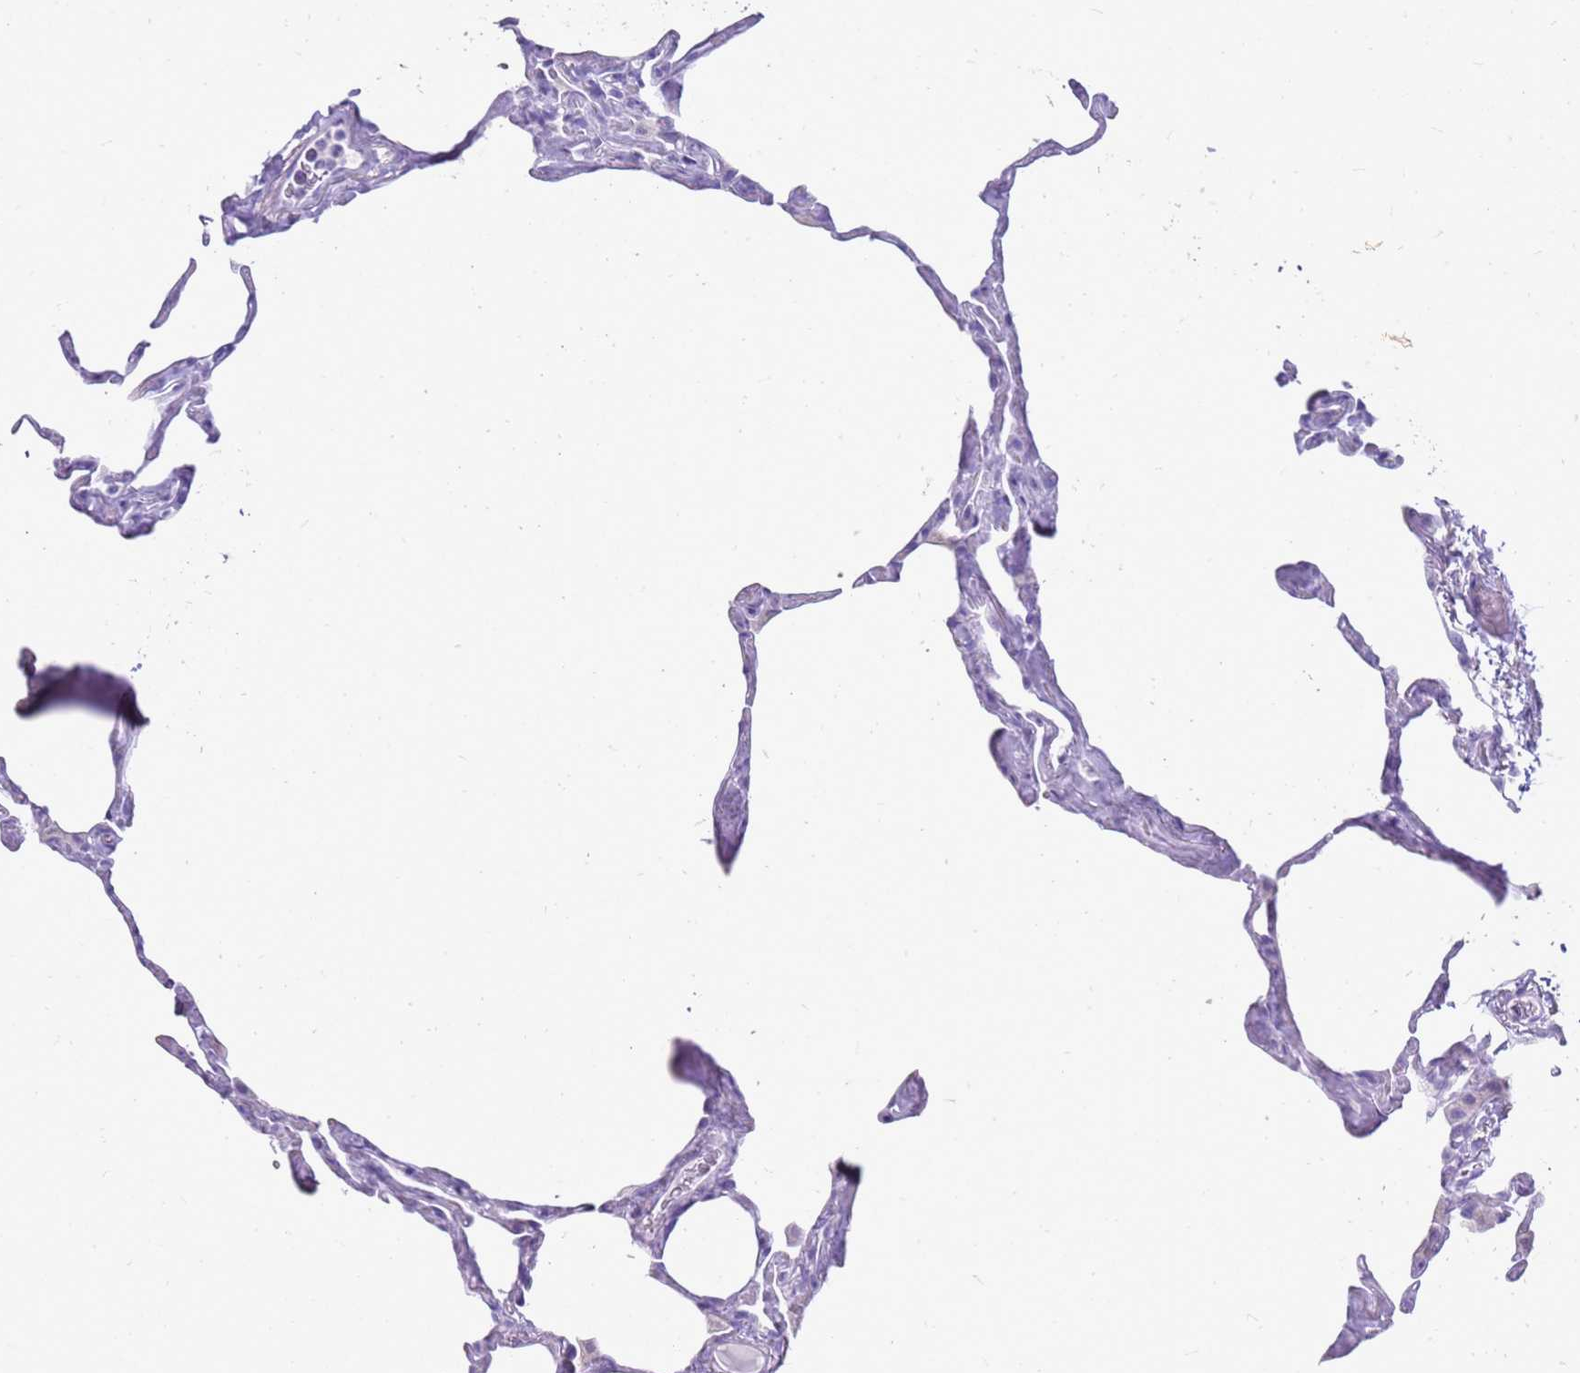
{"staining": {"intensity": "negative", "quantity": "none", "location": "none"}, "tissue": "lung", "cell_type": "Alveolar cells", "image_type": "normal", "snomed": [{"axis": "morphology", "description": "Normal tissue, NOS"}, {"axis": "topography", "description": "Lung"}], "caption": "Image shows no significant protein expression in alveolar cells of normal lung.", "gene": "CA8", "patient": {"sex": "male", "age": 65}}